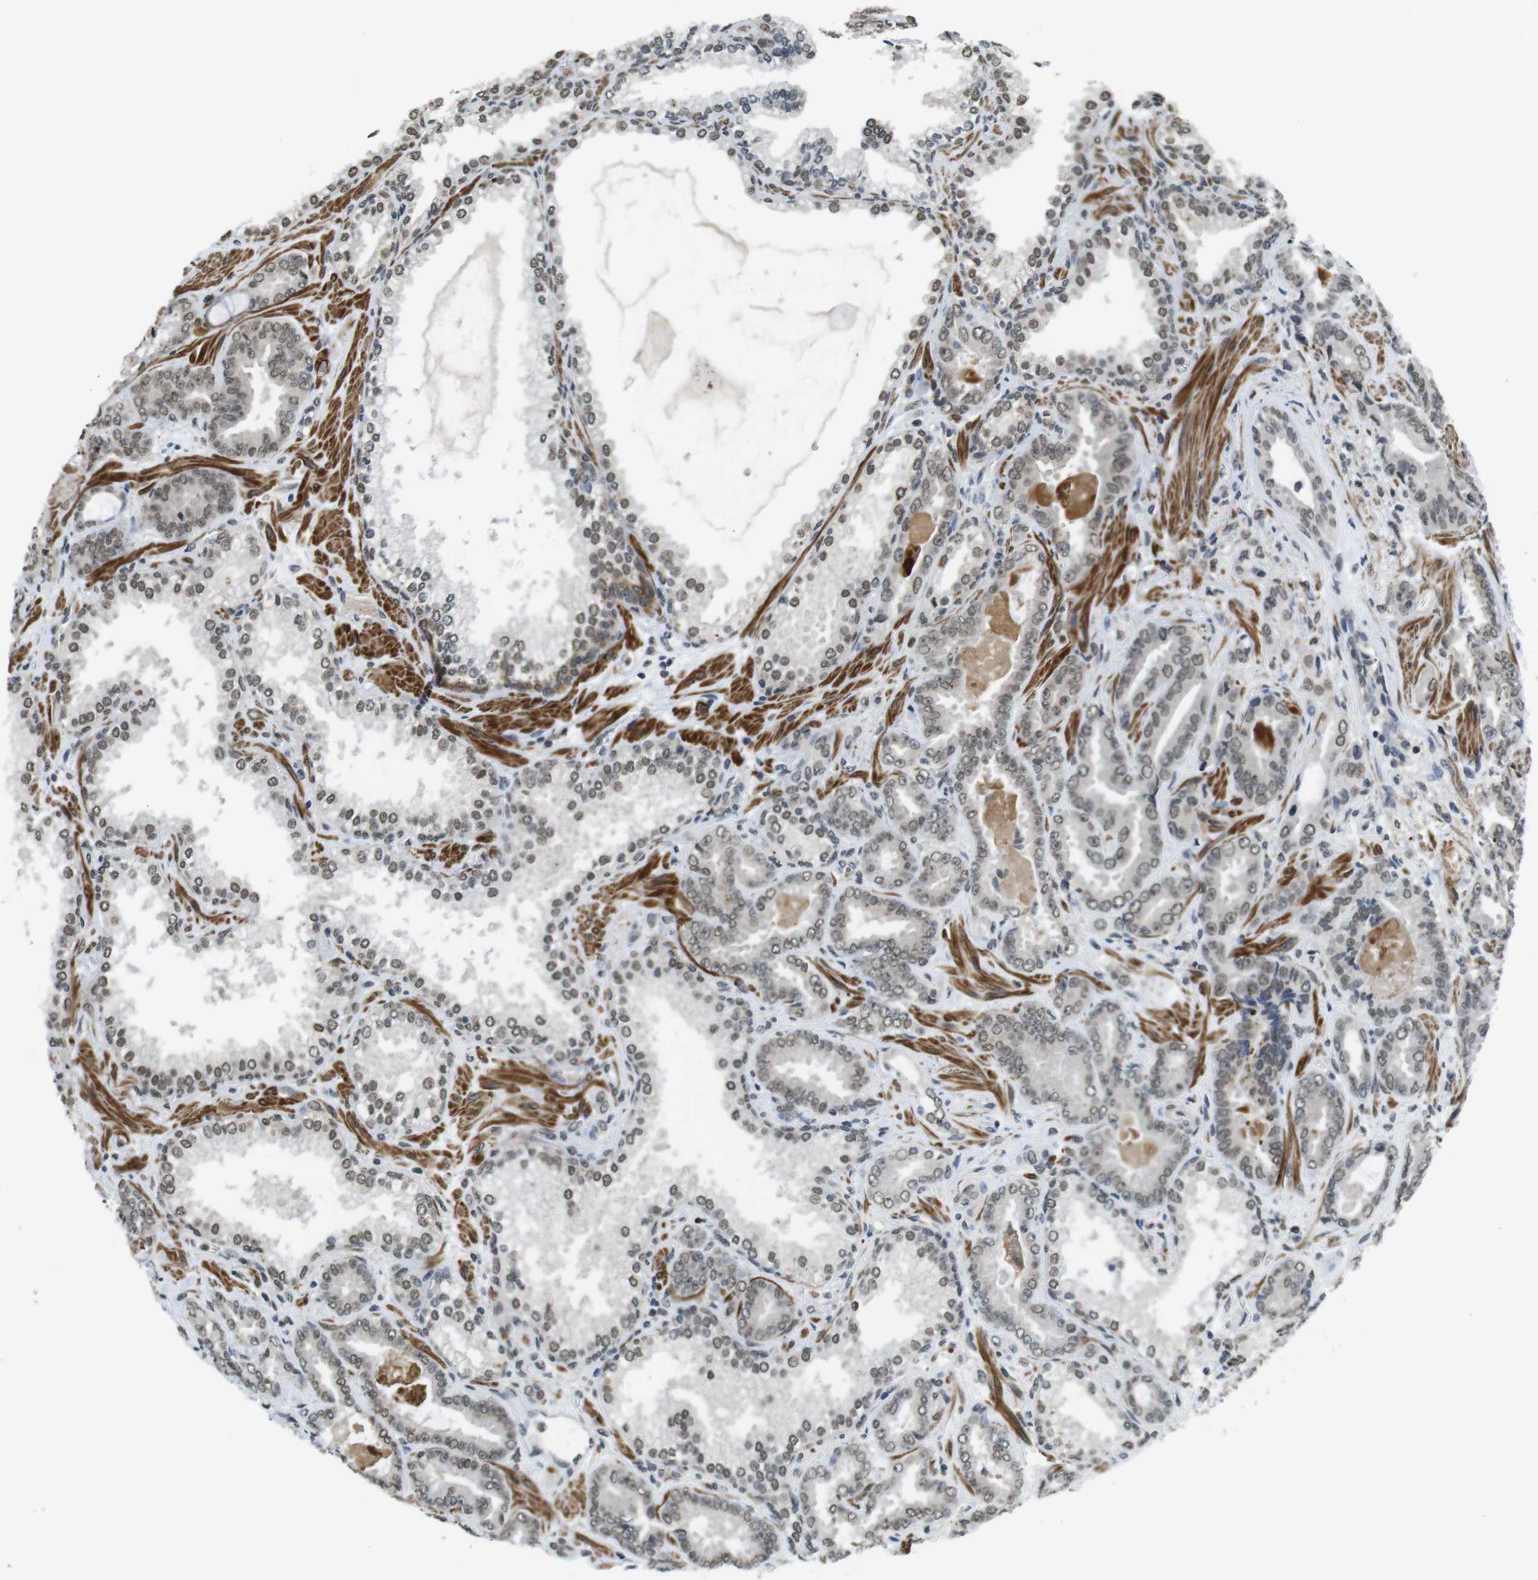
{"staining": {"intensity": "weak", "quantity": ">75%", "location": "nuclear"}, "tissue": "prostate cancer", "cell_type": "Tumor cells", "image_type": "cancer", "snomed": [{"axis": "morphology", "description": "Adenocarcinoma, Low grade"}, {"axis": "topography", "description": "Prostate"}], "caption": "Approximately >75% of tumor cells in human prostate cancer demonstrate weak nuclear protein positivity as visualized by brown immunohistochemical staining.", "gene": "USP7", "patient": {"sex": "male", "age": 60}}